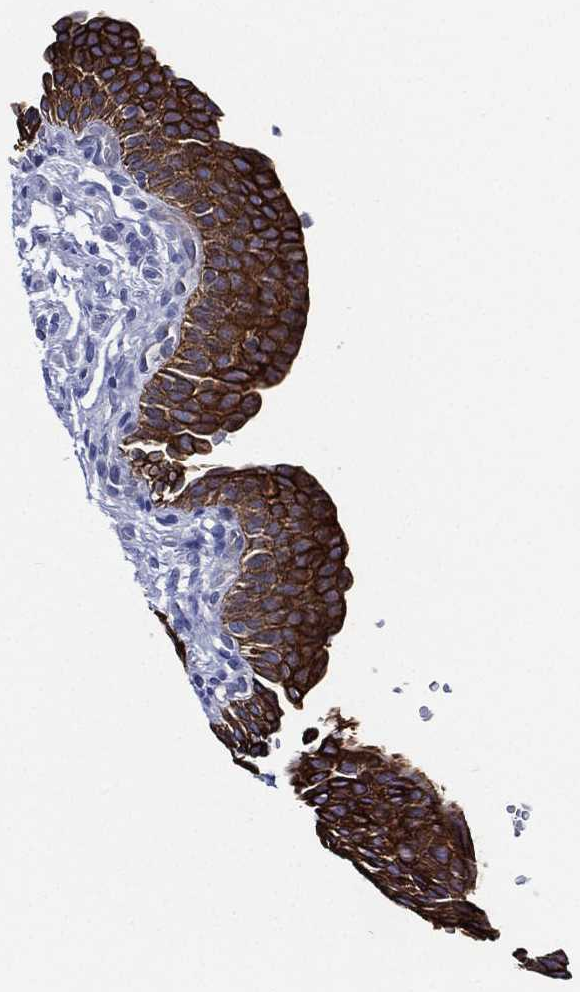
{"staining": {"intensity": "strong", "quantity": ">75%", "location": "cytoplasmic/membranous"}, "tissue": "urinary bladder", "cell_type": "Urothelial cells", "image_type": "normal", "snomed": [{"axis": "morphology", "description": "Normal tissue, NOS"}, {"axis": "topography", "description": "Urinary bladder"}], "caption": "An image of human urinary bladder stained for a protein shows strong cytoplasmic/membranous brown staining in urothelial cells.", "gene": "NEDD9", "patient": {"sex": "male", "age": 66}}